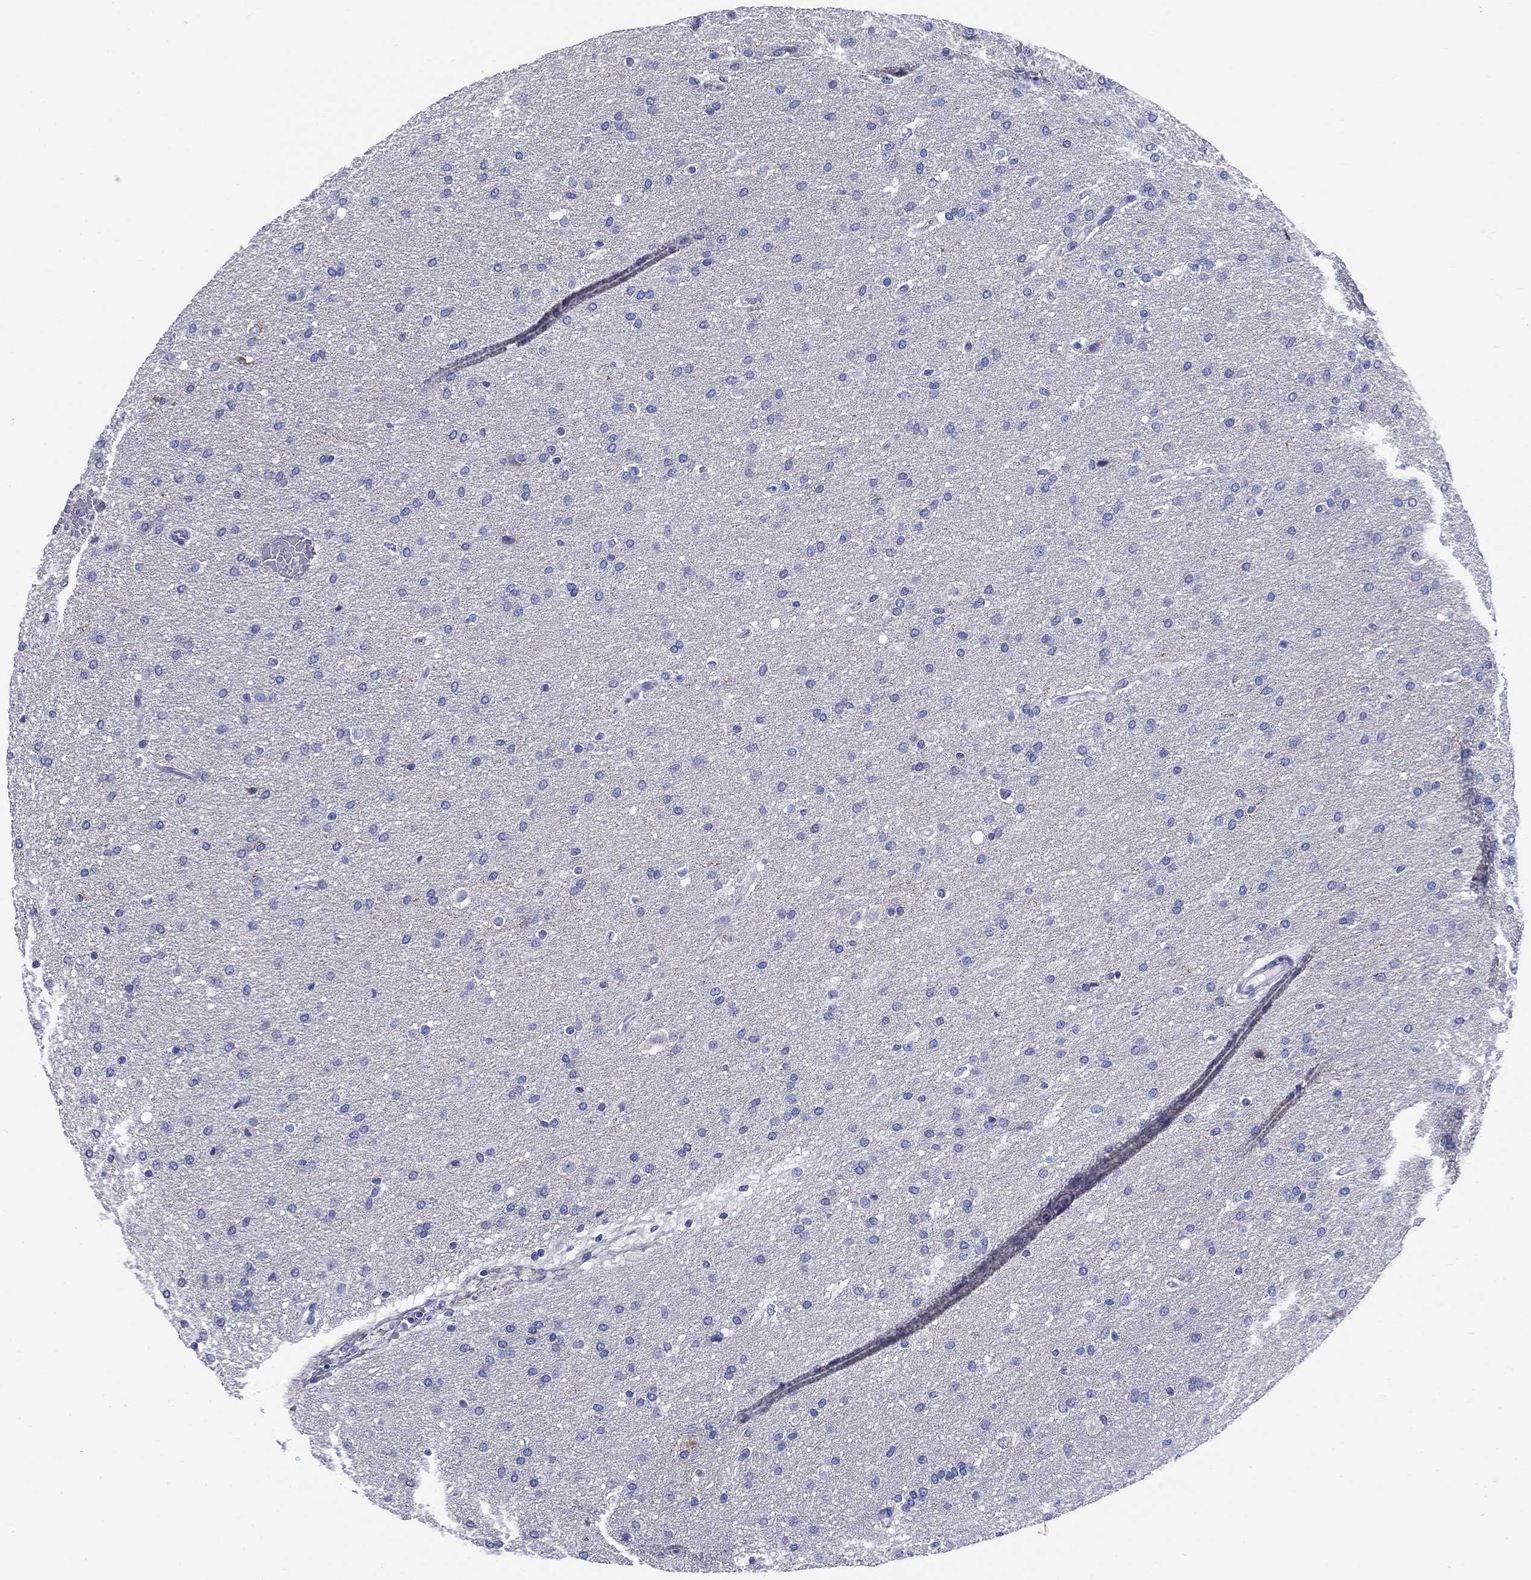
{"staining": {"intensity": "negative", "quantity": "none", "location": "none"}, "tissue": "glioma", "cell_type": "Tumor cells", "image_type": "cancer", "snomed": [{"axis": "morphology", "description": "Glioma, malignant, Low grade"}, {"axis": "topography", "description": "Brain"}], "caption": "Immunohistochemical staining of malignant glioma (low-grade) displays no significant staining in tumor cells.", "gene": "UPB1", "patient": {"sex": "female", "age": 37}}